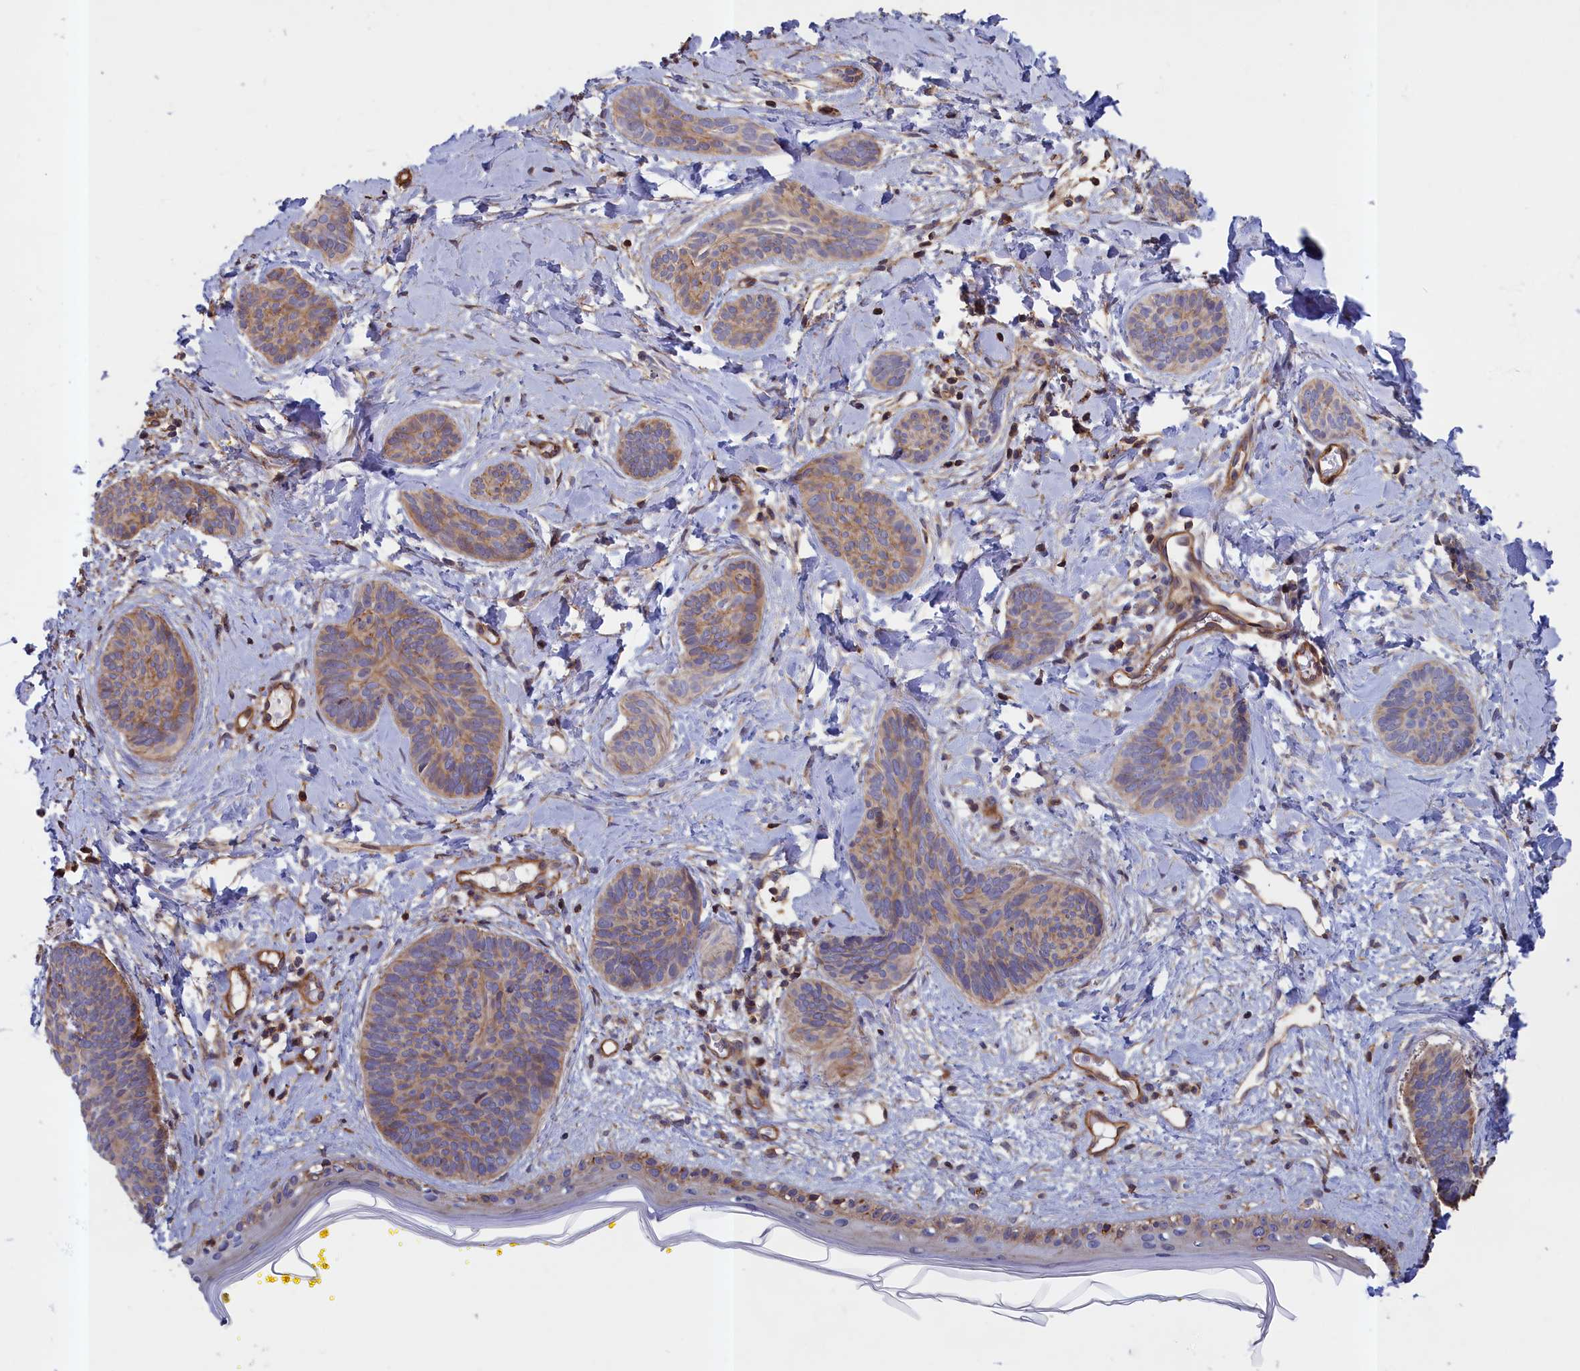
{"staining": {"intensity": "weak", "quantity": "25%-75%", "location": "cytoplasmic/membranous"}, "tissue": "skin cancer", "cell_type": "Tumor cells", "image_type": "cancer", "snomed": [{"axis": "morphology", "description": "Basal cell carcinoma"}, {"axis": "topography", "description": "Skin"}], "caption": "A high-resolution photomicrograph shows immunohistochemistry staining of skin basal cell carcinoma, which reveals weak cytoplasmic/membranous positivity in about 25%-75% of tumor cells.", "gene": "ANKRD27", "patient": {"sex": "female", "age": 81}}